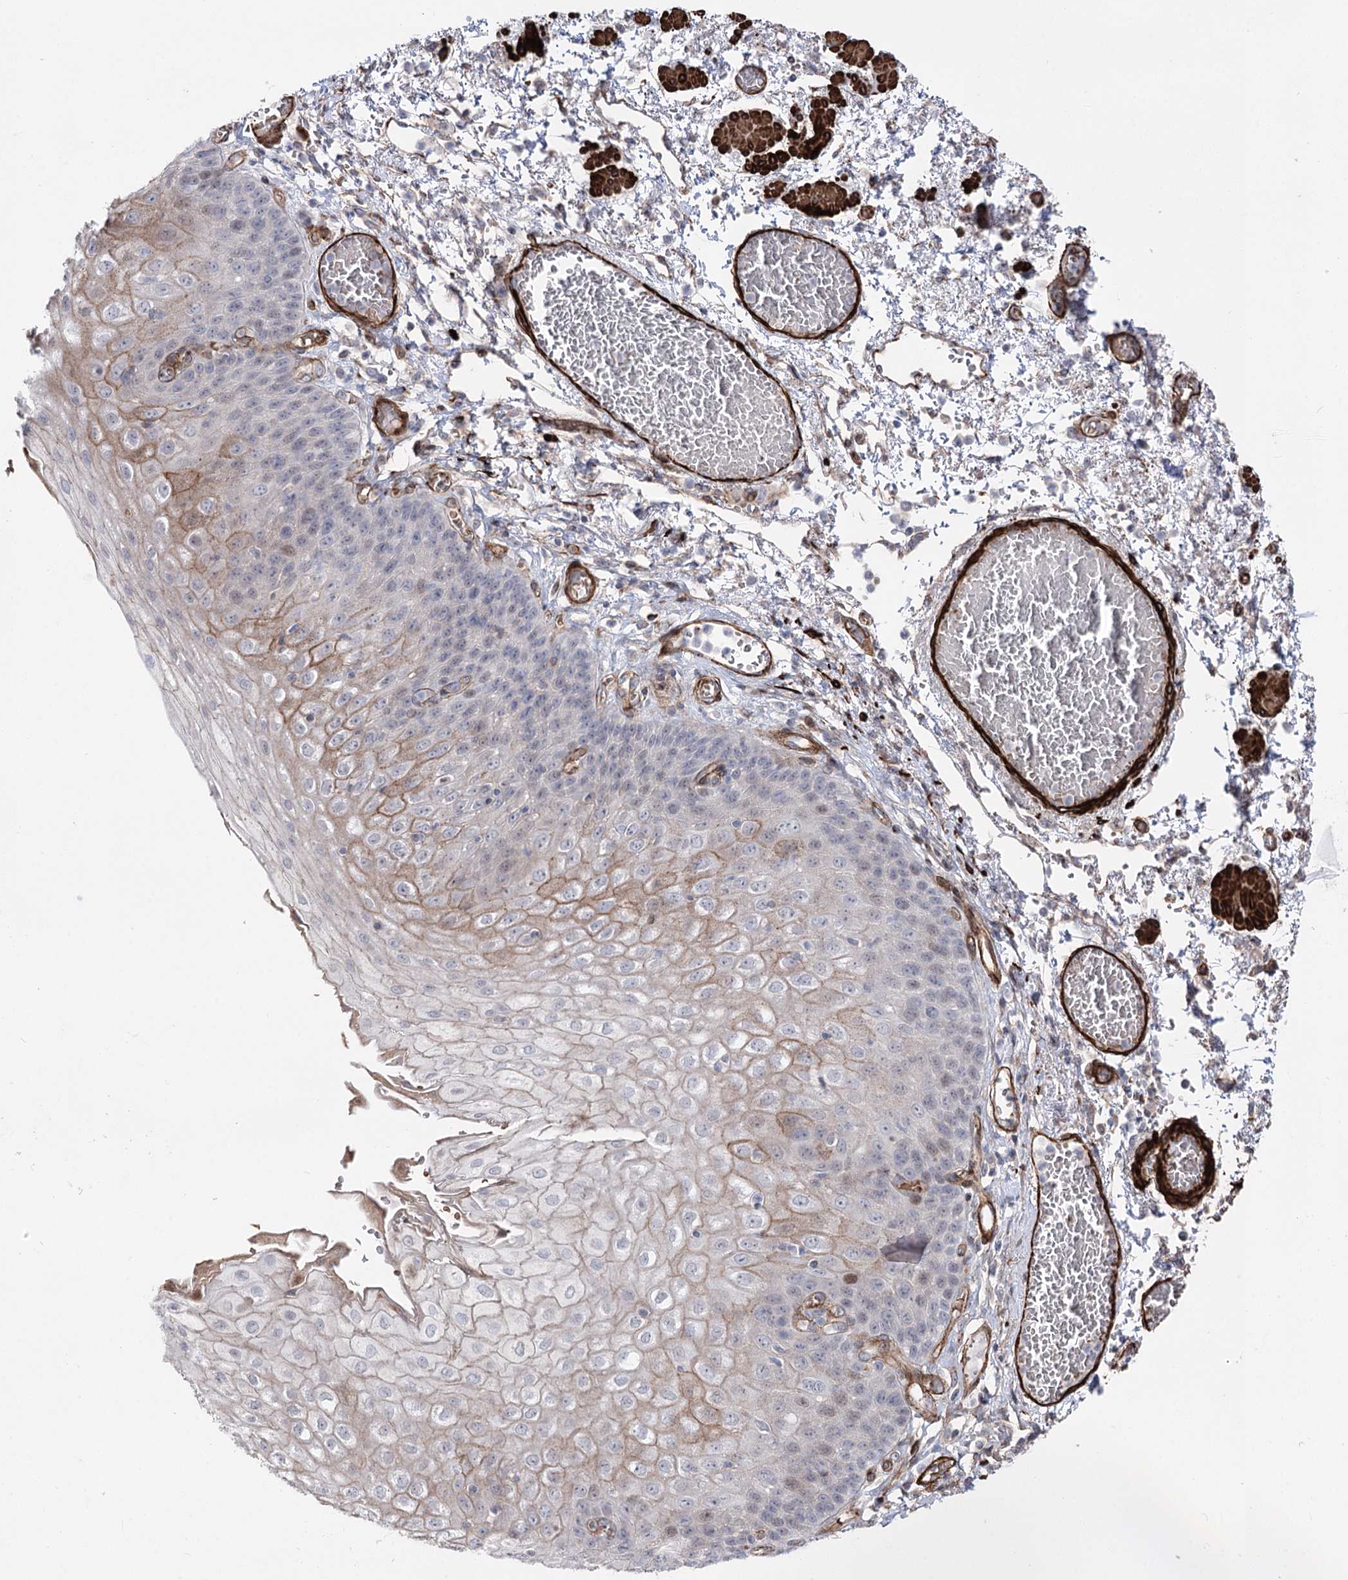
{"staining": {"intensity": "moderate", "quantity": "<25%", "location": "cytoplasmic/membranous,nuclear"}, "tissue": "esophagus", "cell_type": "Squamous epithelial cells", "image_type": "normal", "snomed": [{"axis": "morphology", "description": "Normal tissue, NOS"}, {"axis": "topography", "description": "Esophagus"}], "caption": "About <25% of squamous epithelial cells in normal human esophagus demonstrate moderate cytoplasmic/membranous,nuclear protein positivity as visualized by brown immunohistochemical staining.", "gene": "ARHGAP20", "patient": {"sex": "male", "age": 81}}